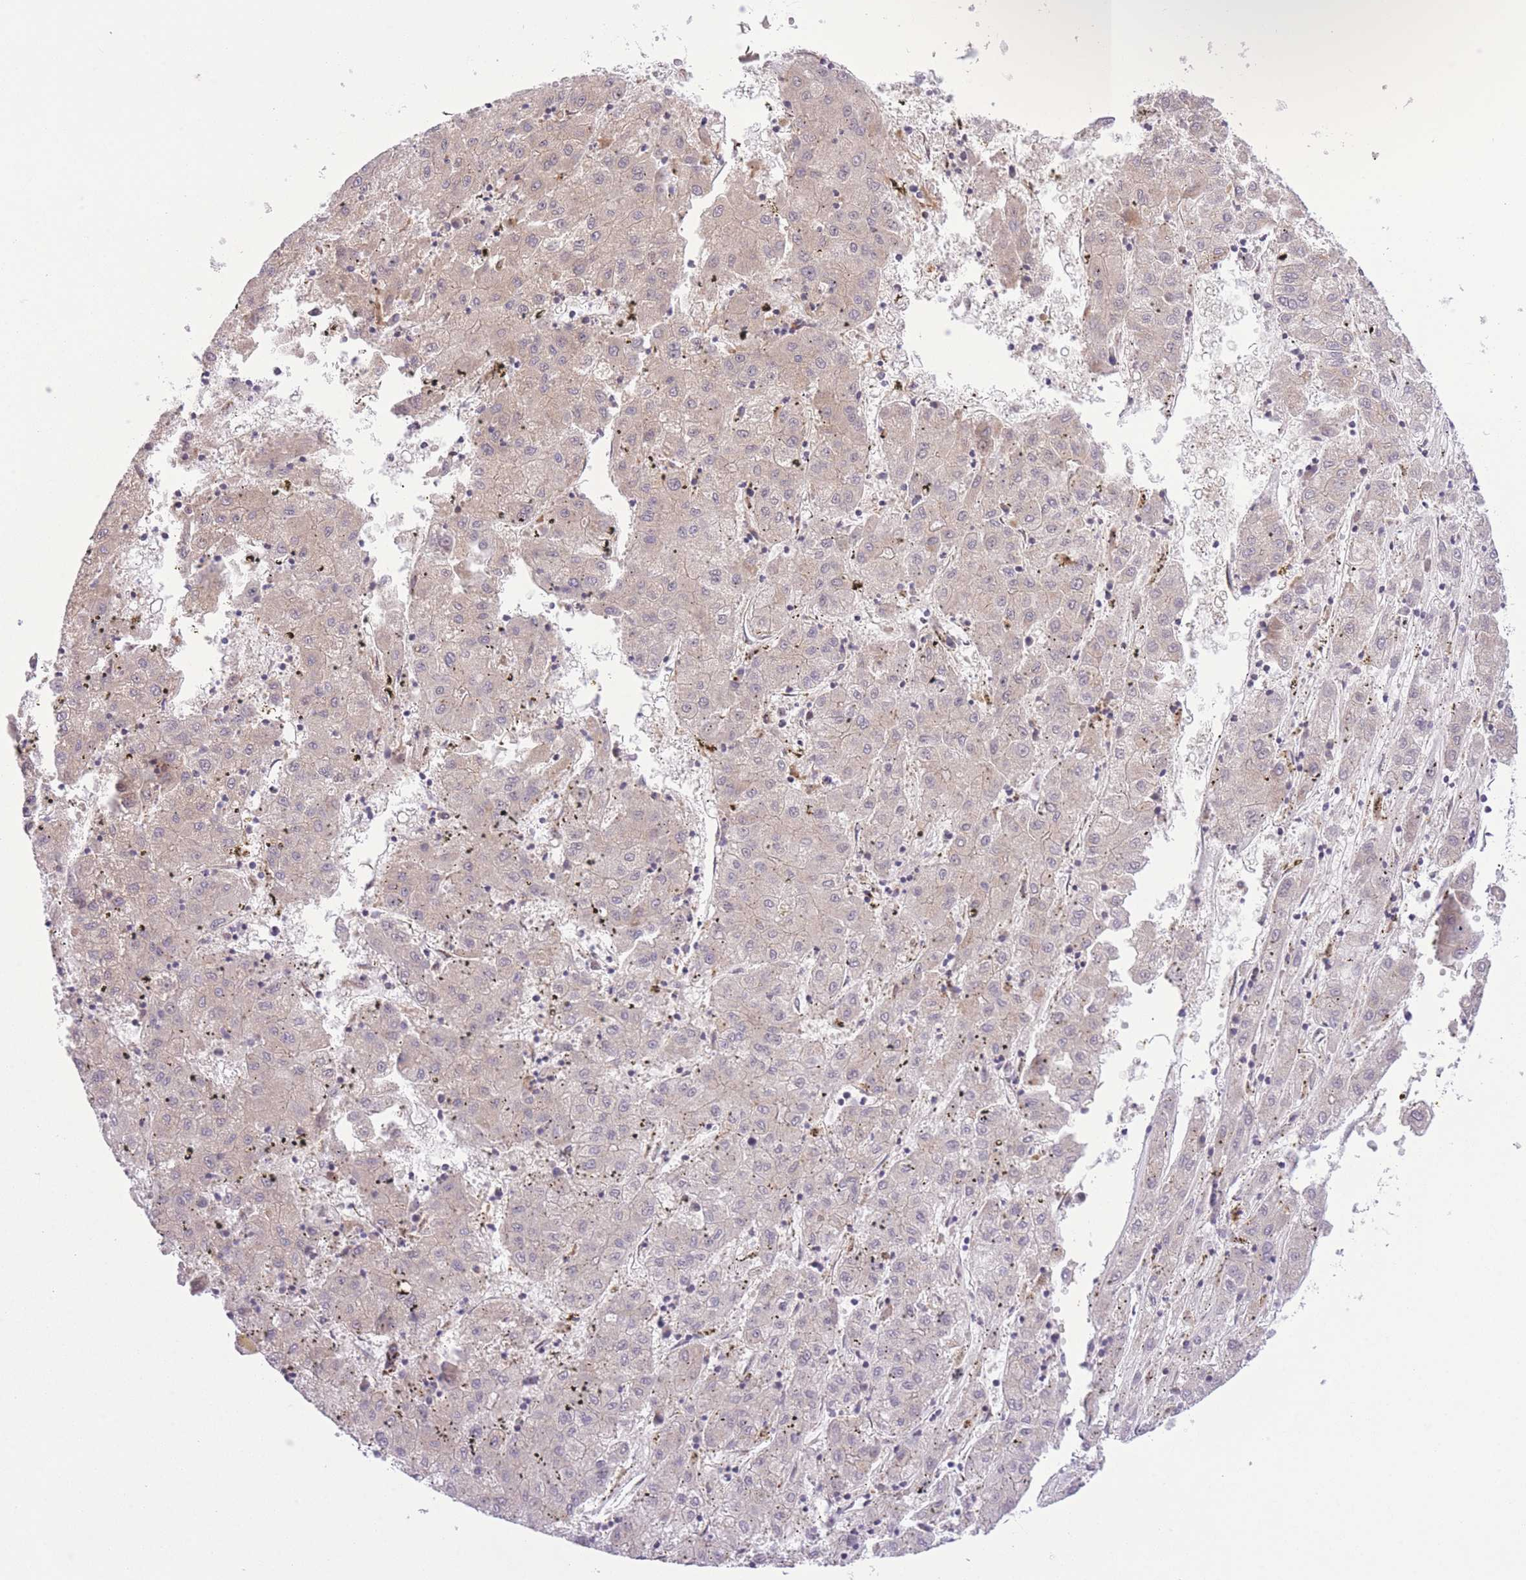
{"staining": {"intensity": "weak", "quantity": "25%-75%", "location": "cytoplasmic/membranous"}, "tissue": "liver cancer", "cell_type": "Tumor cells", "image_type": "cancer", "snomed": [{"axis": "morphology", "description": "Carcinoma, Hepatocellular, NOS"}, {"axis": "topography", "description": "Liver"}], "caption": "Immunohistochemical staining of hepatocellular carcinoma (liver) shows low levels of weak cytoplasmic/membranous expression in approximately 25%-75% of tumor cells.", "gene": "ZBED5", "patient": {"sex": "male", "age": 72}}